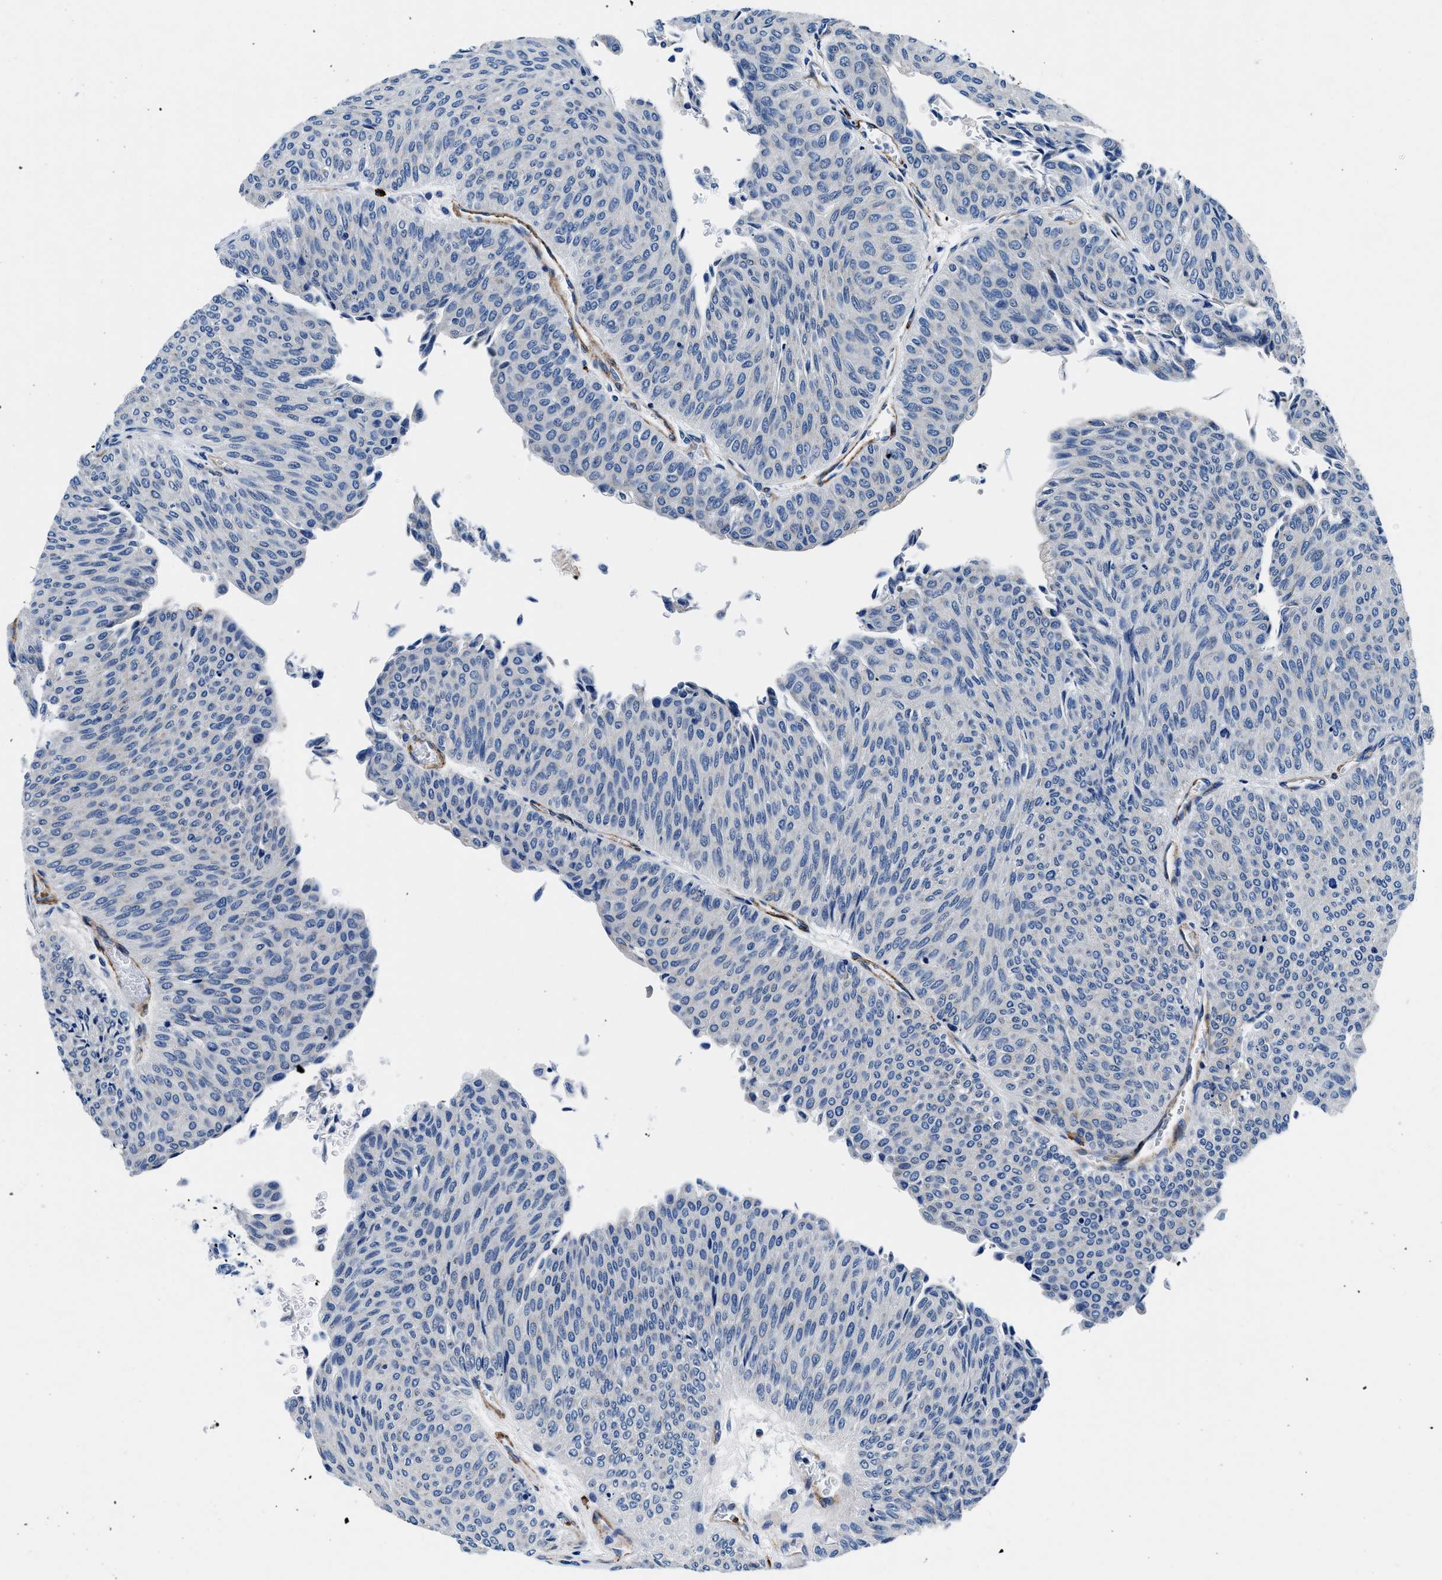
{"staining": {"intensity": "negative", "quantity": "none", "location": "none"}, "tissue": "urothelial cancer", "cell_type": "Tumor cells", "image_type": "cancer", "snomed": [{"axis": "morphology", "description": "Urothelial carcinoma, Low grade"}, {"axis": "topography", "description": "Urinary bladder"}], "caption": "The photomicrograph shows no staining of tumor cells in urothelial cancer.", "gene": "TEX261", "patient": {"sex": "male", "age": 78}}